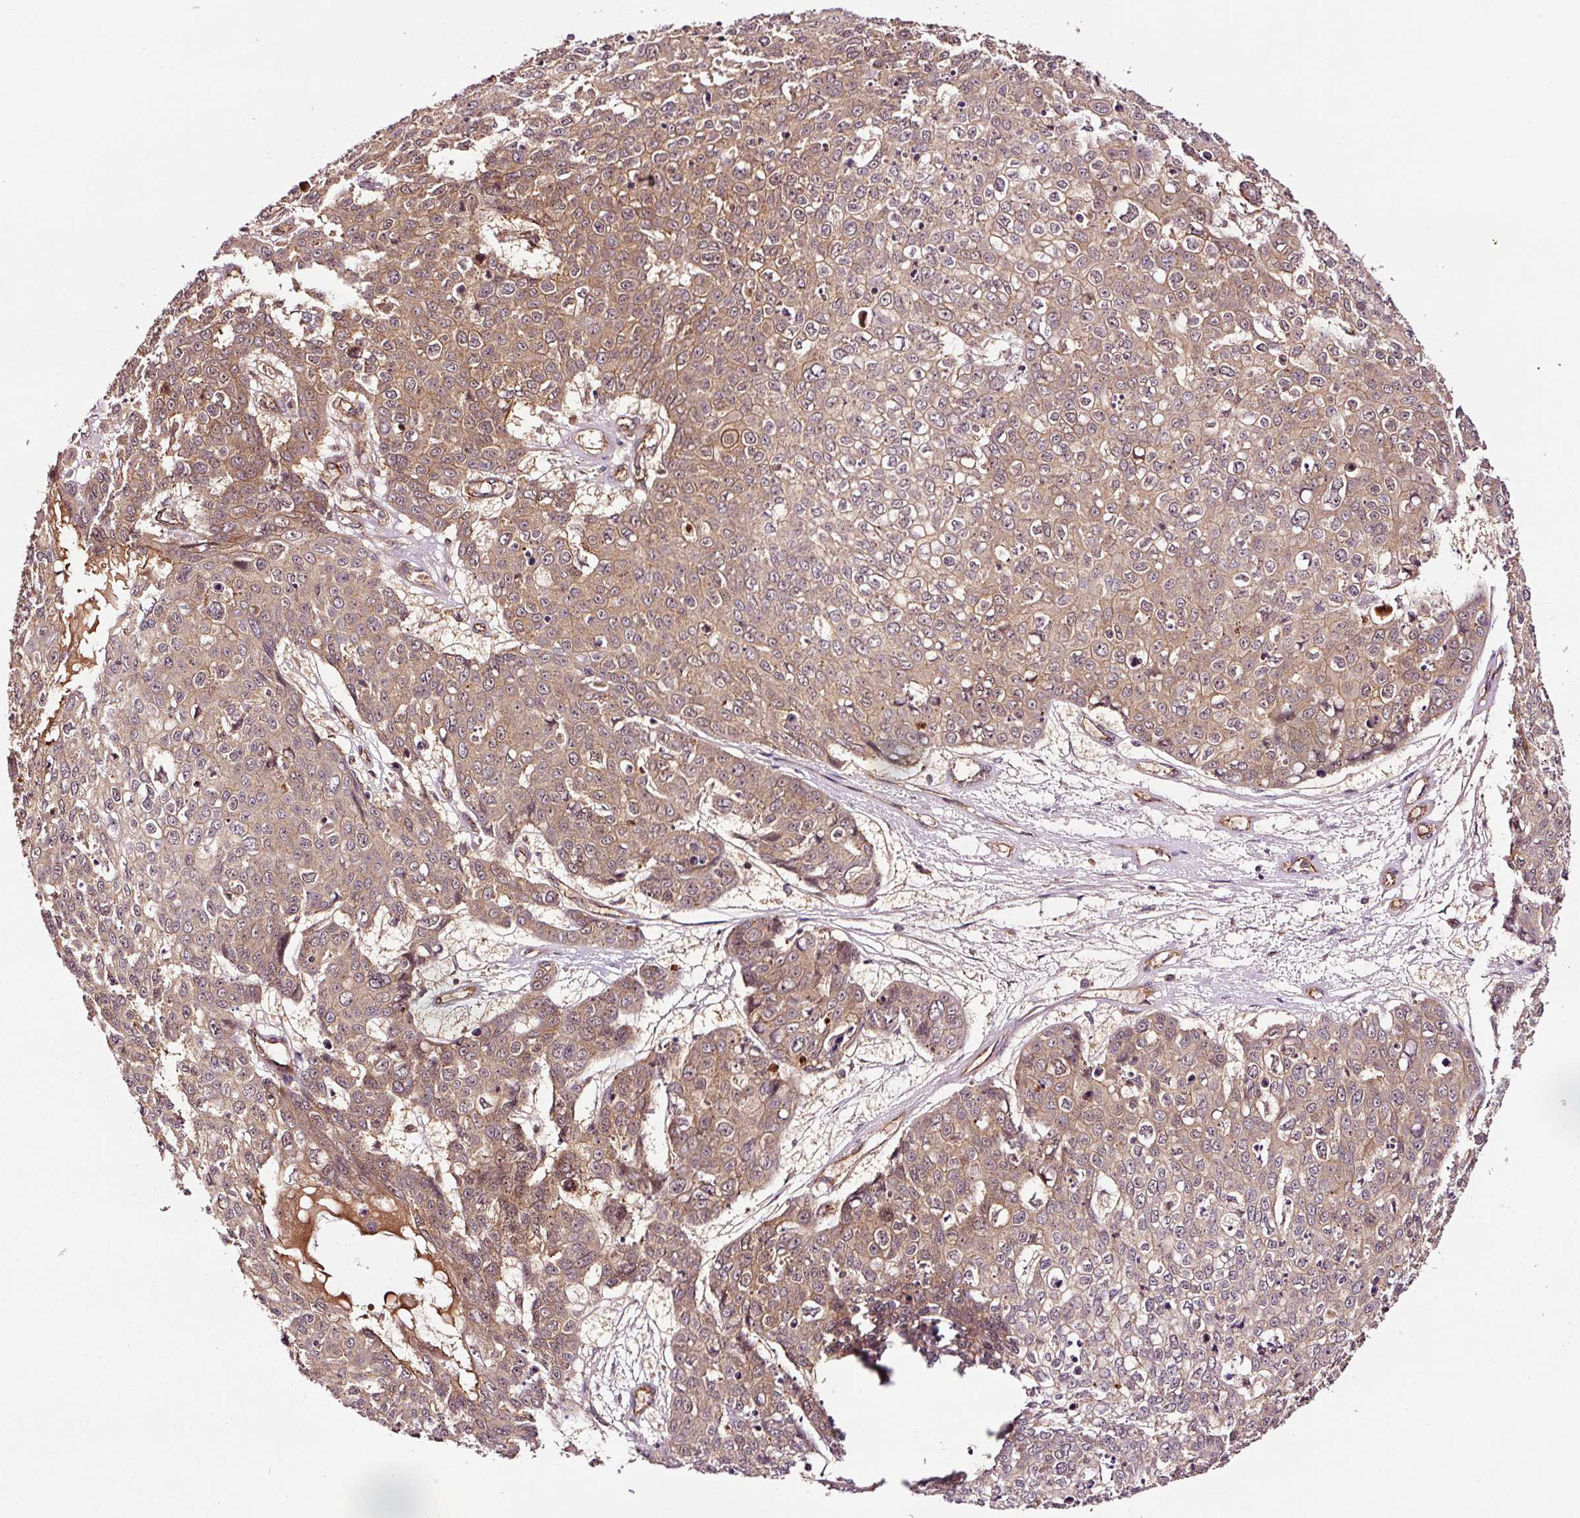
{"staining": {"intensity": "moderate", "quantity": ">75%", "location": "cytoplasmic/membranous"}, "tissue": "skin cancer", "cell_type": "Tumor cells", "image_type": "cancer", "snomed": [{"axis": "morphology", "description": "Normal tissue, NOS"}, {"axis": "morphology", "description": "Squamous cell carcinoma, NOS"}, {"axis": "topography", "description": "Skin"}], "caption": "Immunohistochemistry staining of squamous cell carcinoma (skin), which reveals medium levels of moderate cytoplasmic/membranous positivity in about >75% of tumor cells indicating moderate cytoplasmic/membranous protein expression. The staining was performed using DAB (3,3'-diaminobenzidine) (brown) for protein detection and nuclei were counterstained in hematoxylin (blue).", "gene": "METAP1", "patient": {"sex": "male", "age": 72}}